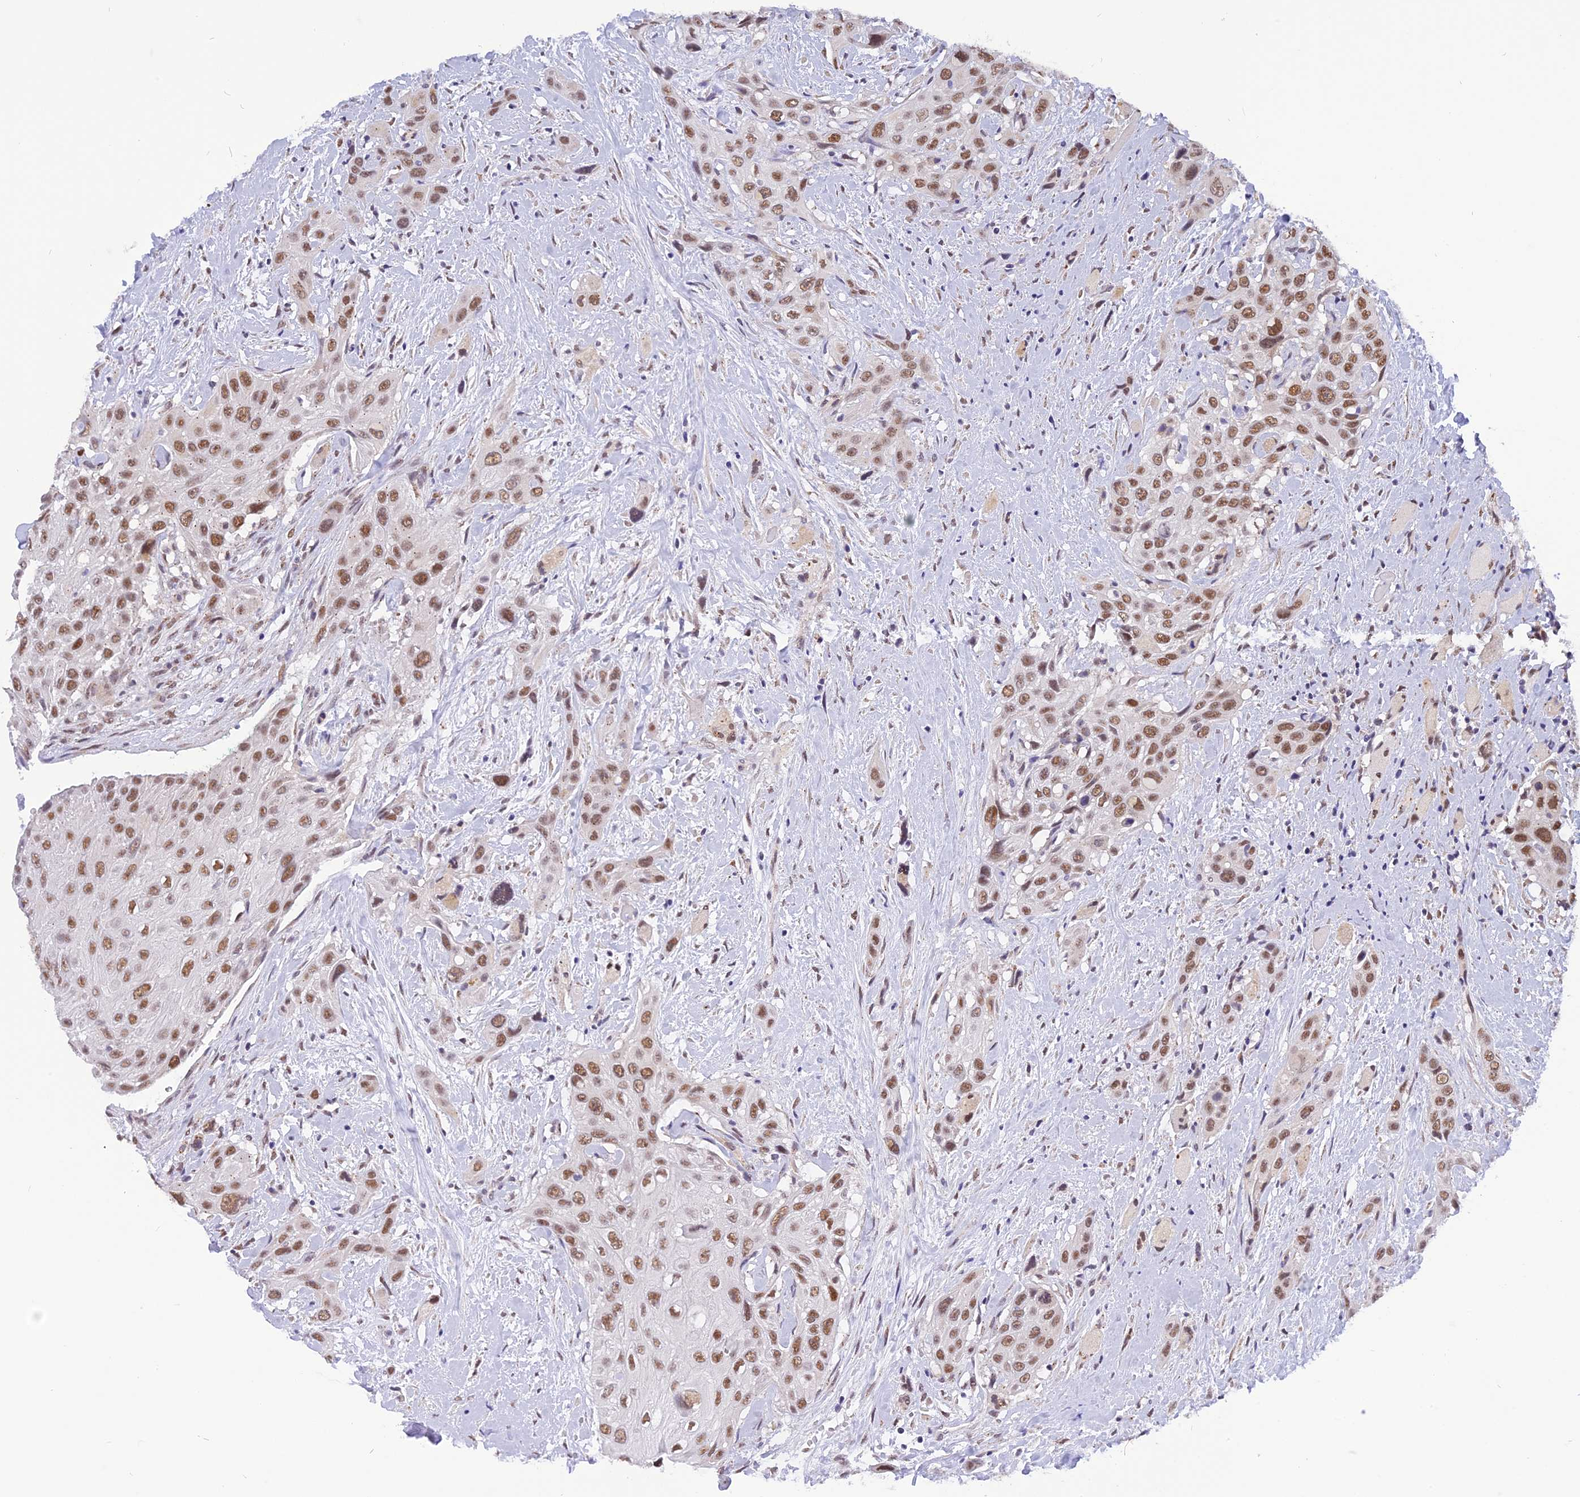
{"staining": {"intensity": "moderate", "quantity": ">75%", "location": "nuclear"}, "tissue": "head and neck cancer", "cell_type": "Tumor cells", "image_type": "cancer", "snomed": [{"axis": "morphology", "description": "Squamous cell carcinoma, NOS"}, {"axis": "topography", "description": "Head-Neck"}], "caption": "Immunohistochemical staining of human head and neck cancer demonstrates moderate nuclear protein staining in approximately >75% of tumor cells. (Brightfield microscopy of DAB IHC at high magnification).", "gene": "IRF2BP1", "patient": {"sex": "male", "age": 81}}